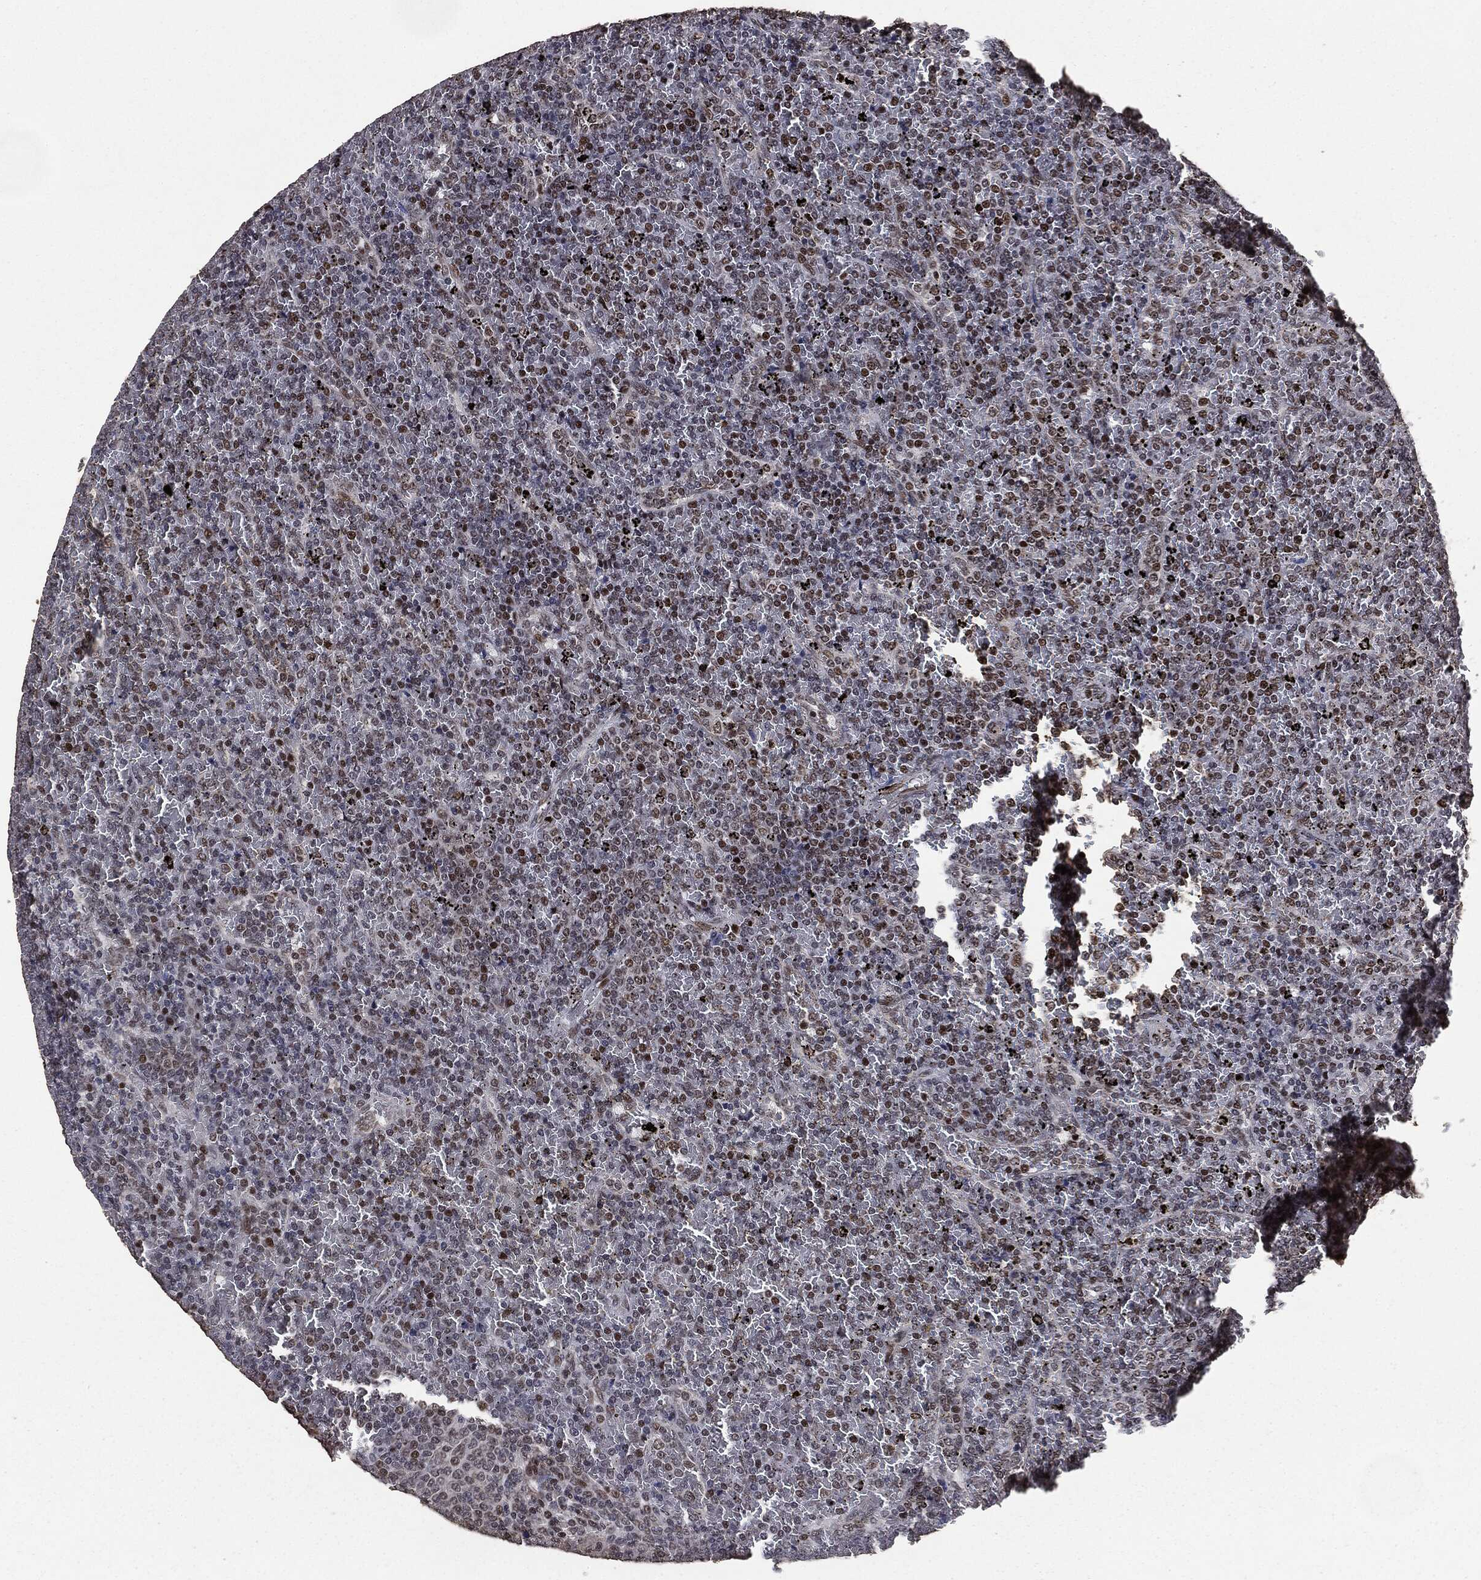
{"staining": {"intensity": "strong", "quantity": "<25%", "location": "nuclear"}, "tissue": "lymphoma", "cell_type": "Tumor cells", "image_type": "cancer", "snomed": [{"axis": "morphology", "description": "Malignant lymphoma, non-Hodgkin's type, Low grade"}, {"axis": "topography", "description": "Spleen"}], "caption": "Tumor cells exhibit medium levels of strong nuclear positivity in about <25% of cells in human lymphoma.", "gene": "DVL2", "patient": {"sex": "female", "age": 77}}